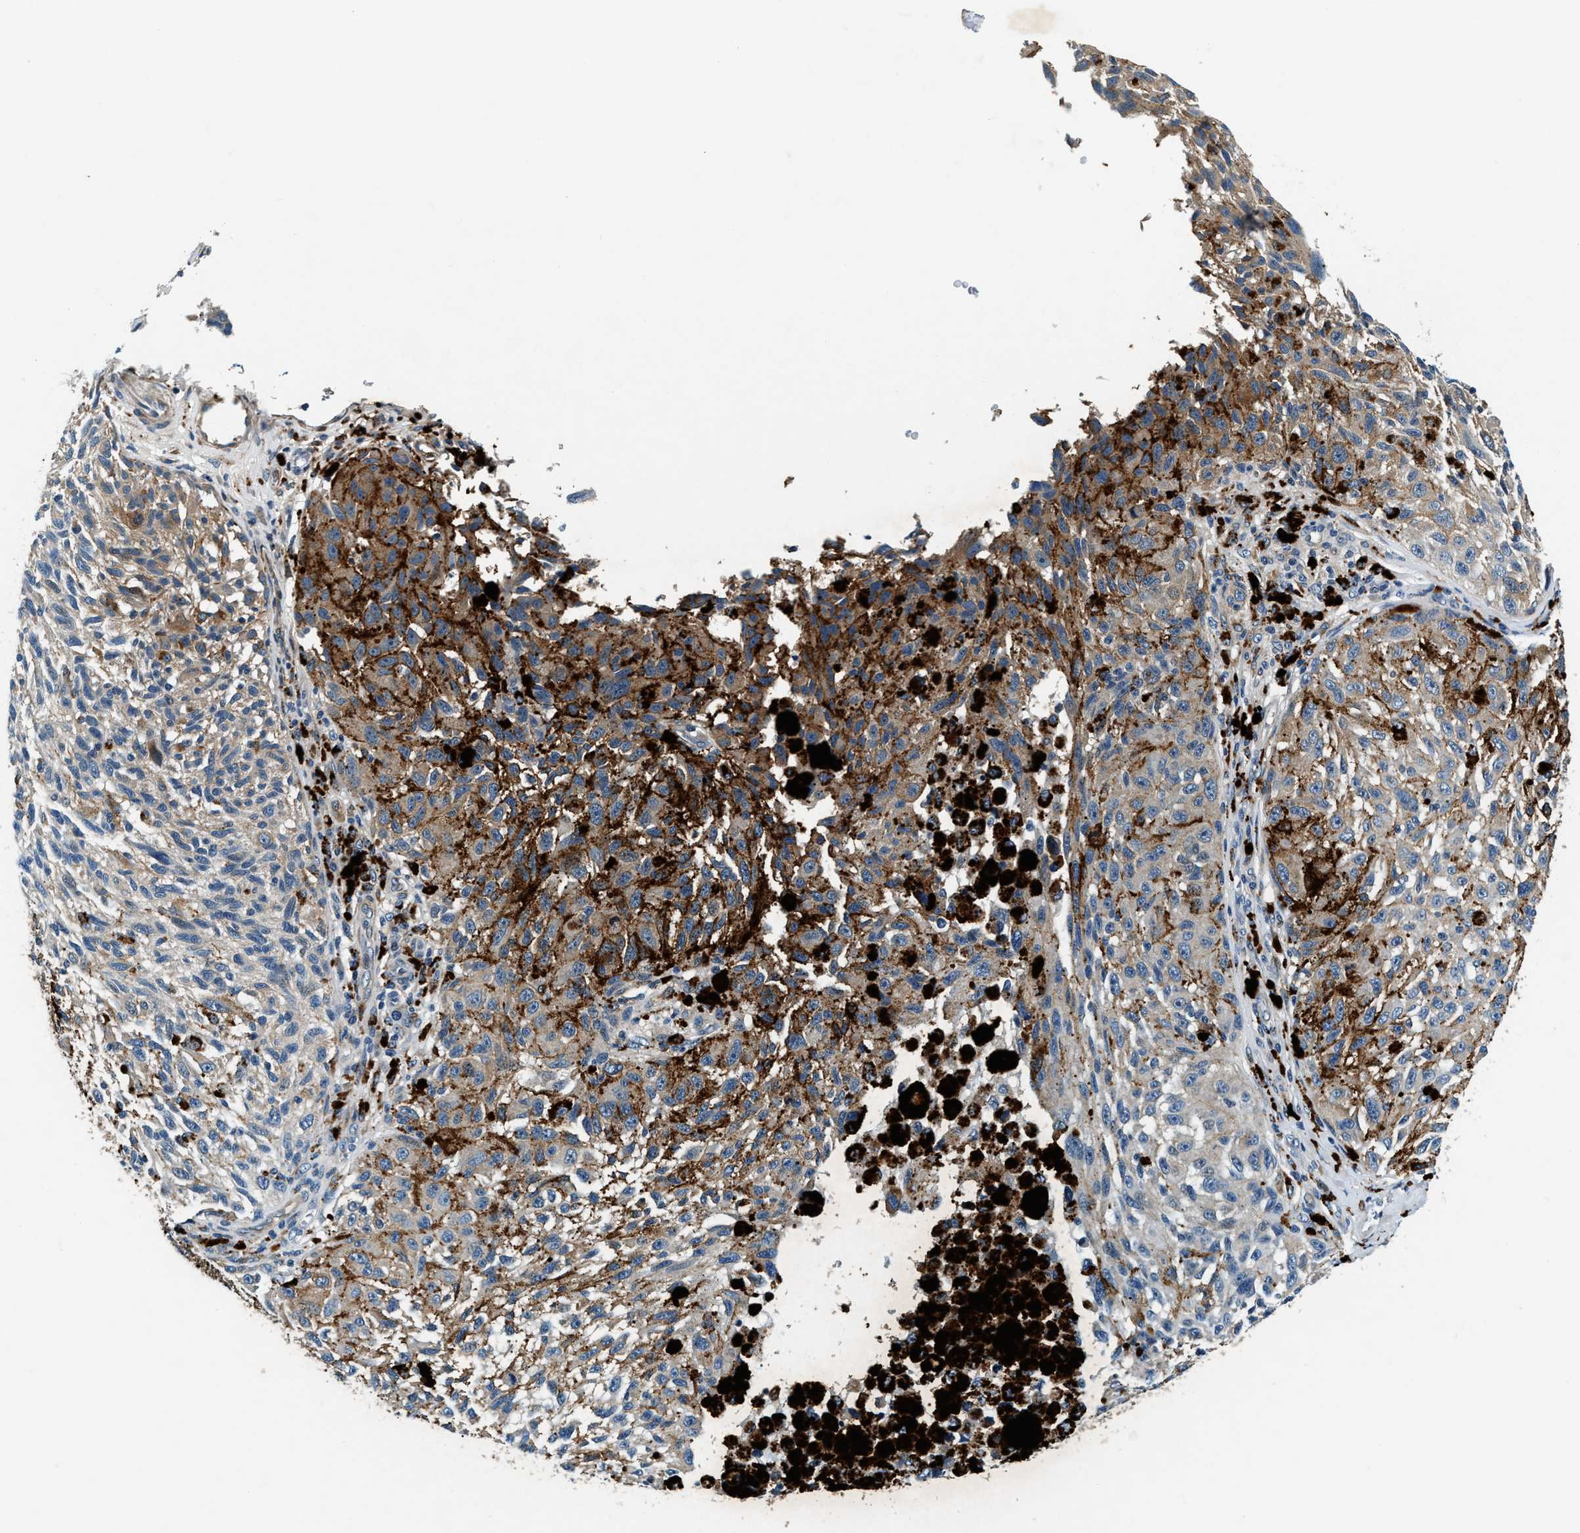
{"staining": {"intensity": "moderate", "quantity": ">75%", "location": "cytoplasmic/membranous"}, "tissue": "melanoma", "cell_type": "Tumor cells", "image_type": "cancer", "snomed": [{"axis": "morphology", "description": "Malignant melanoma, NOS"}, {"axis": "topography", "description": "Skin"}], "caption": "The photomicrograph shows immunohistochemical staining of malignant melanoma. There is moderate cytoplasmic/membranous expression is appreciated in approximately >75% of tumor cells.", "gene": "C2orf66", "patient": {"sex": "female", "age": 73}}